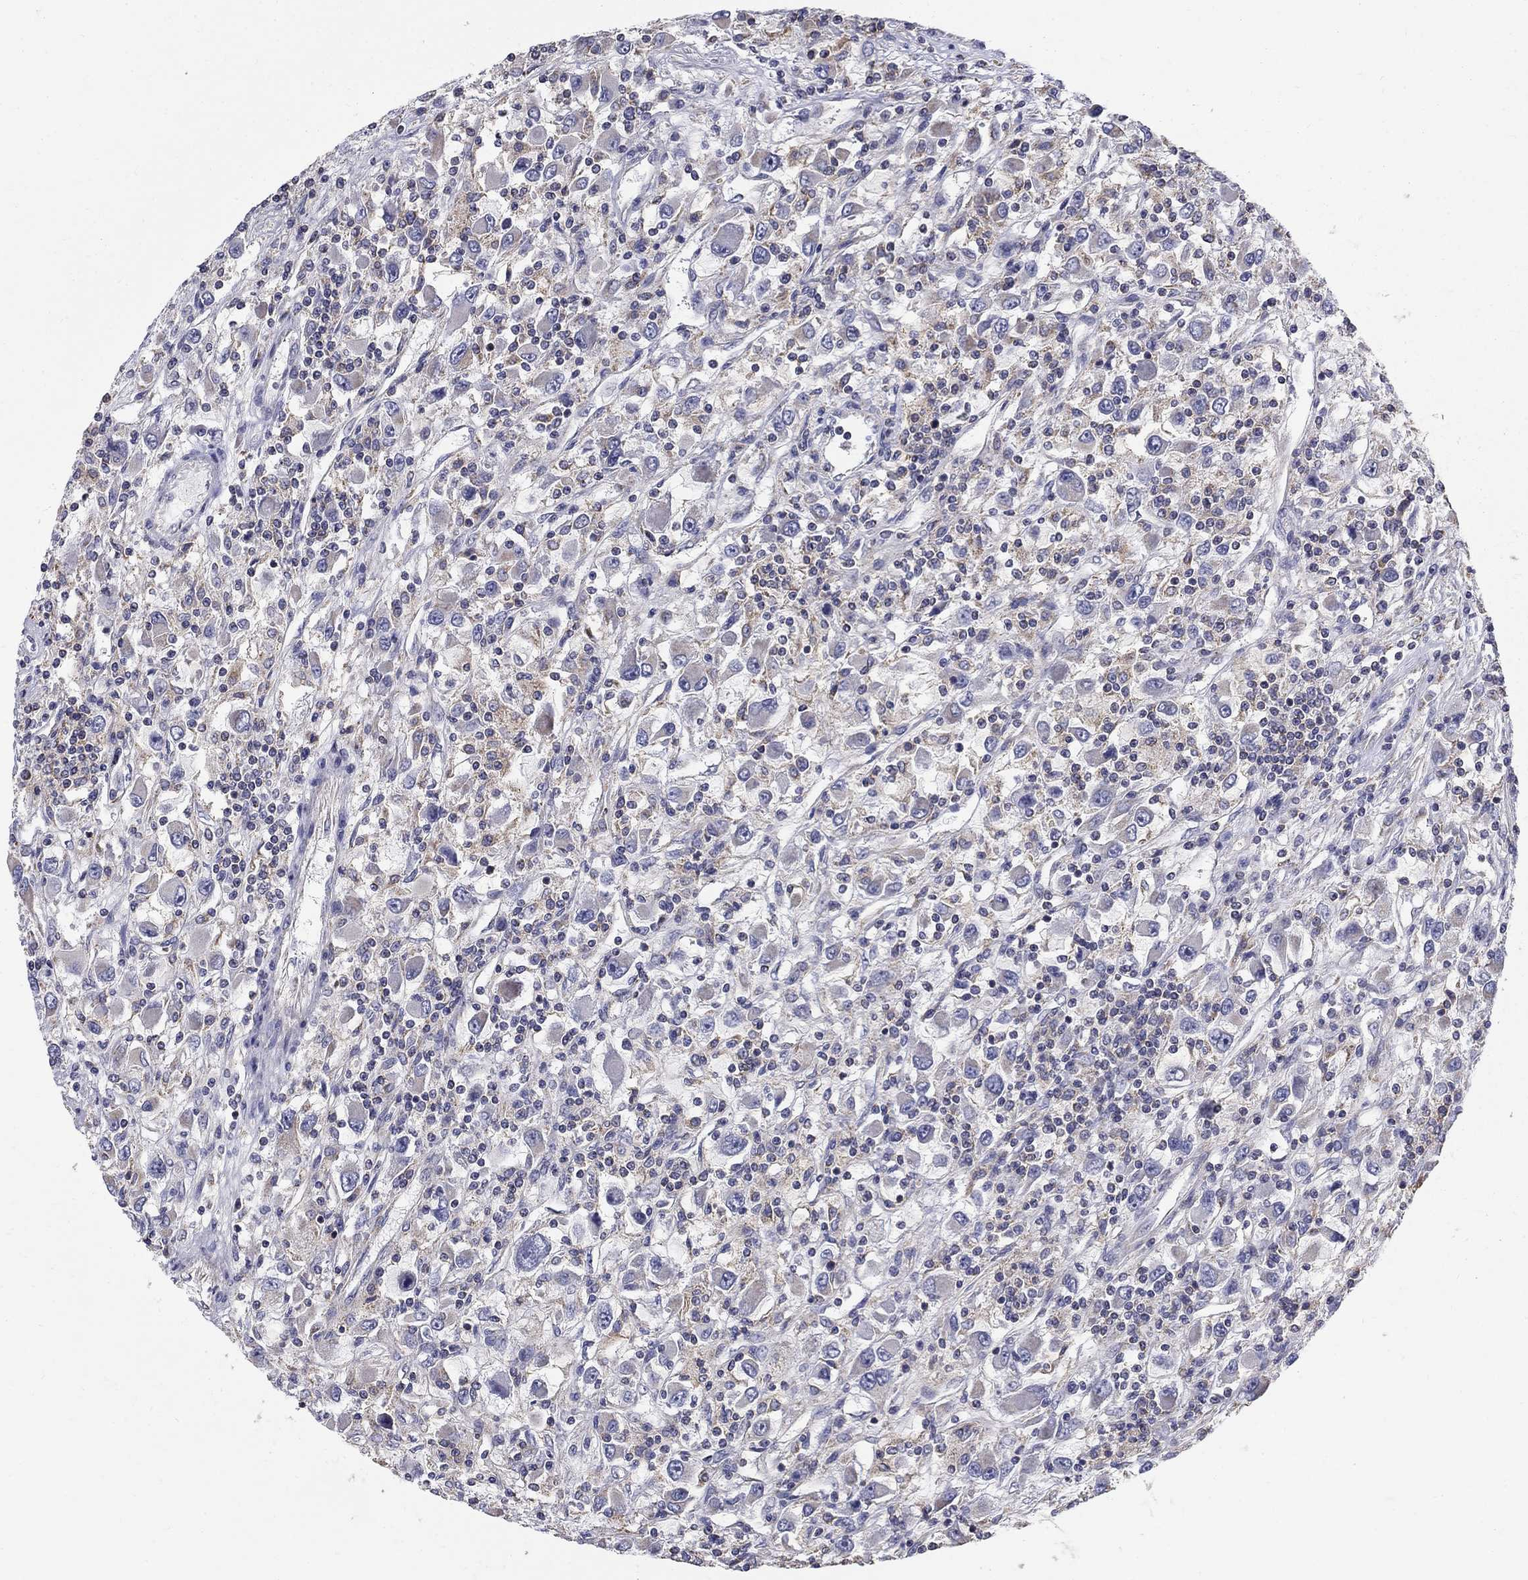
{"staining": {"intensity": "weak", "quantity": "<25%", "location": "cytoplasmic/membranous"}, "tissue": "renal cancer", "cell_type": "Tumor cells", "image_type": "cancer", "snomed": [{"axis": "morphology", "description": "Adenocarcinoma, NOS"}, {"axis": "topography", "description": "Kidney"}], "caption": "Immunohistochemistry photomicrograph of renal cancer stained for a protein (brown), which exhibits no staining in tumor cells. The staining is performed using DAB brown chromogen with nuclei counter-stained in using hematoxylin.", "gene": "NME5", "patient": {"sex": "female", "age": 67}}